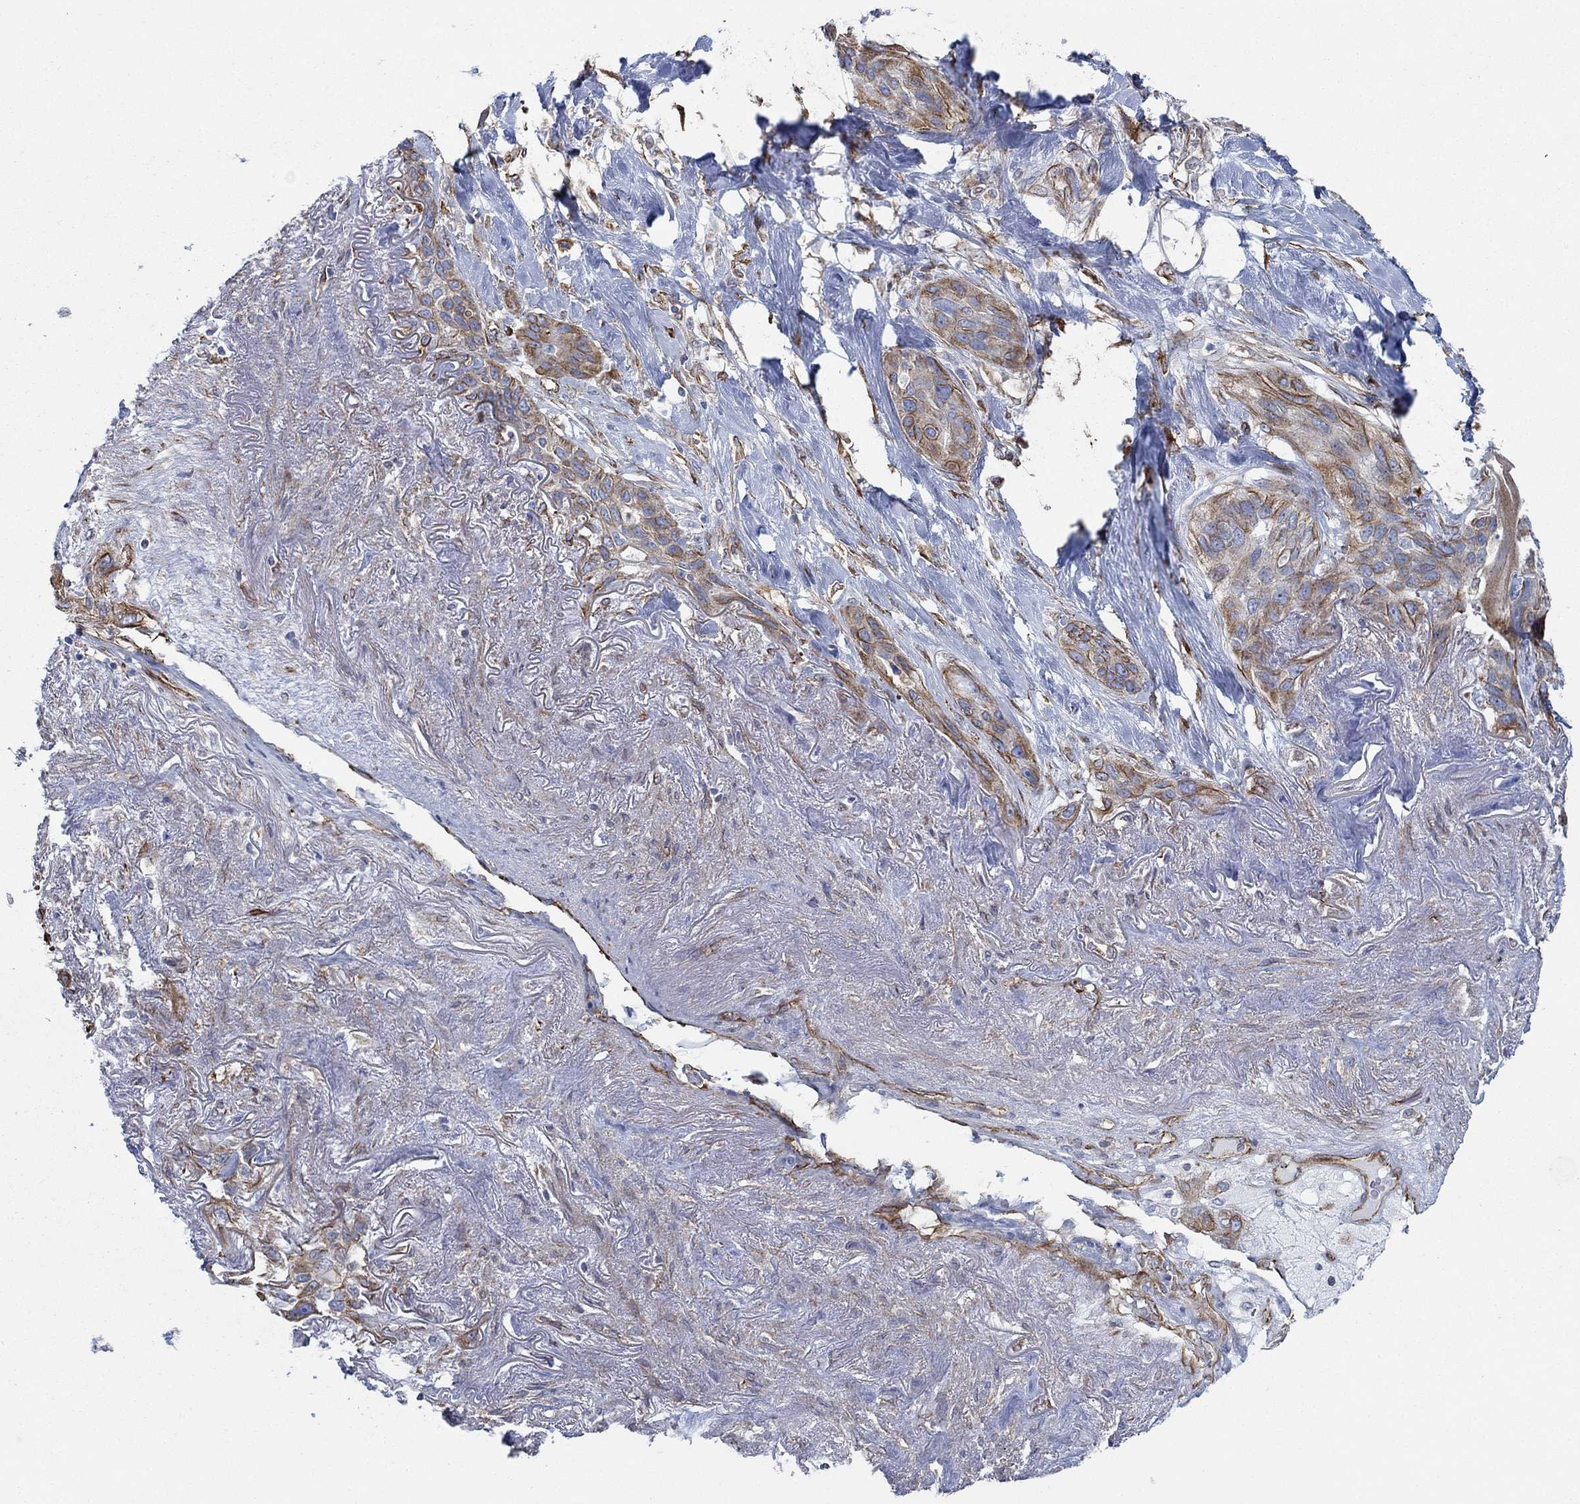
{"staining": {"intensity": "strong", "quantity": "<25%", "location": "cytoplasmic/membranous"}, "tissue": "lung cancer", "cell_type": "Tumor cells", "image_type": "cancer", "snomed": [{"axis": "morphology", "description": "Squamous cell carcinoma, NOS"}, {"axis": "topography", "description": "Lung"}], "caption": "Approximately <25% of tumor cells in lung cancer exhibit strong cytoplasmic/membranous protein positivity as visualized by brown immunohistochemical staining.", "gene": "STC2", "patient": {"sex": "female", "age": 70}}